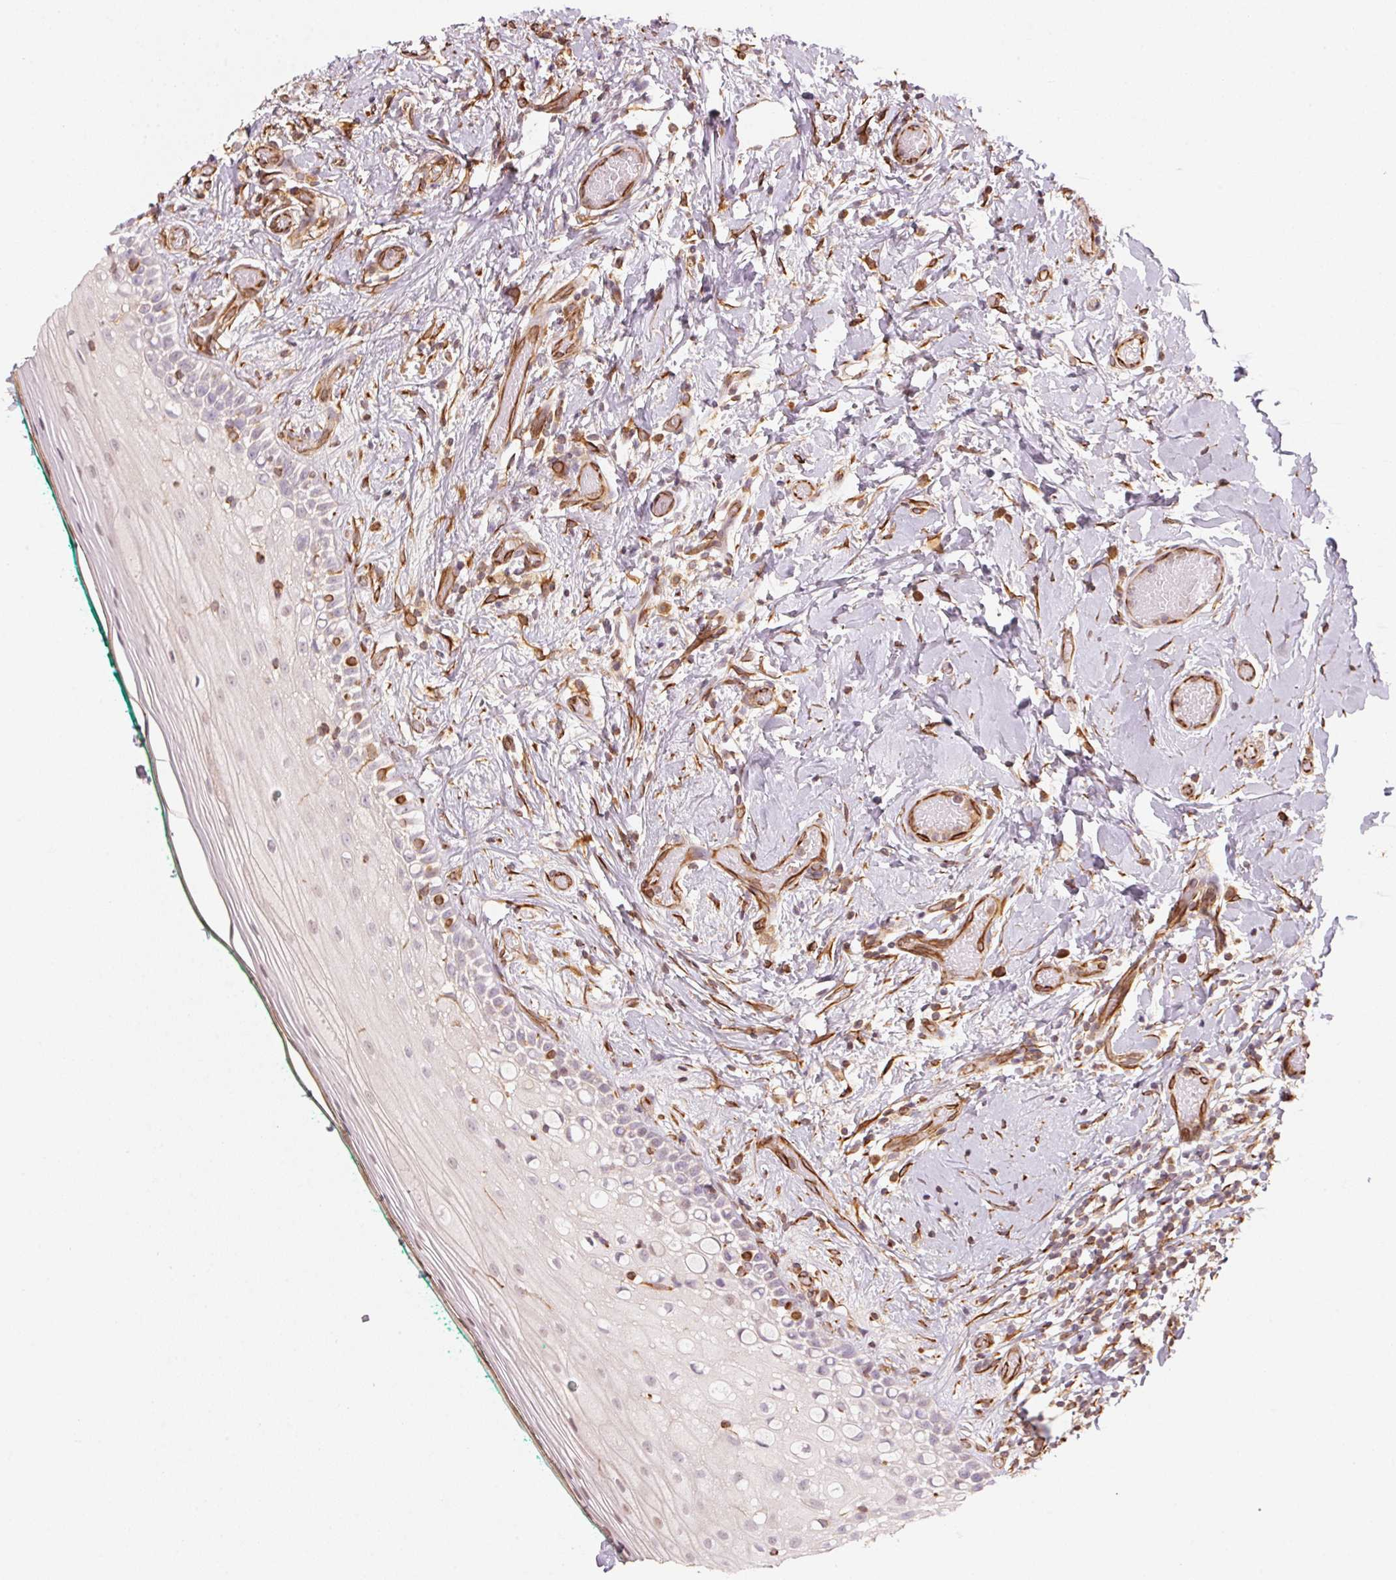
{"staining": {"intensity": "weak", "quantity": "<25%", "location": "nuclear"}, "tissue": "oral mucosa", "cell_type": "Squamous epithelial cells", "image_type": "normal", "snomed": [{"axis": "morphology", "description": "Normal tissue, NOS"}, {"axis": "topography", "description": "Oral tissue"}], "caption": "High magnification brightfield microscopy of normal oral mucosa stained with DAB (3,3'-diaminobenzidine) (brown) and counterstained with hematoxylin (blue): squamous epithelial cells show no significant staining.", "gene": "FOXR2", "patient": {"sex": "female", "age": 83}}